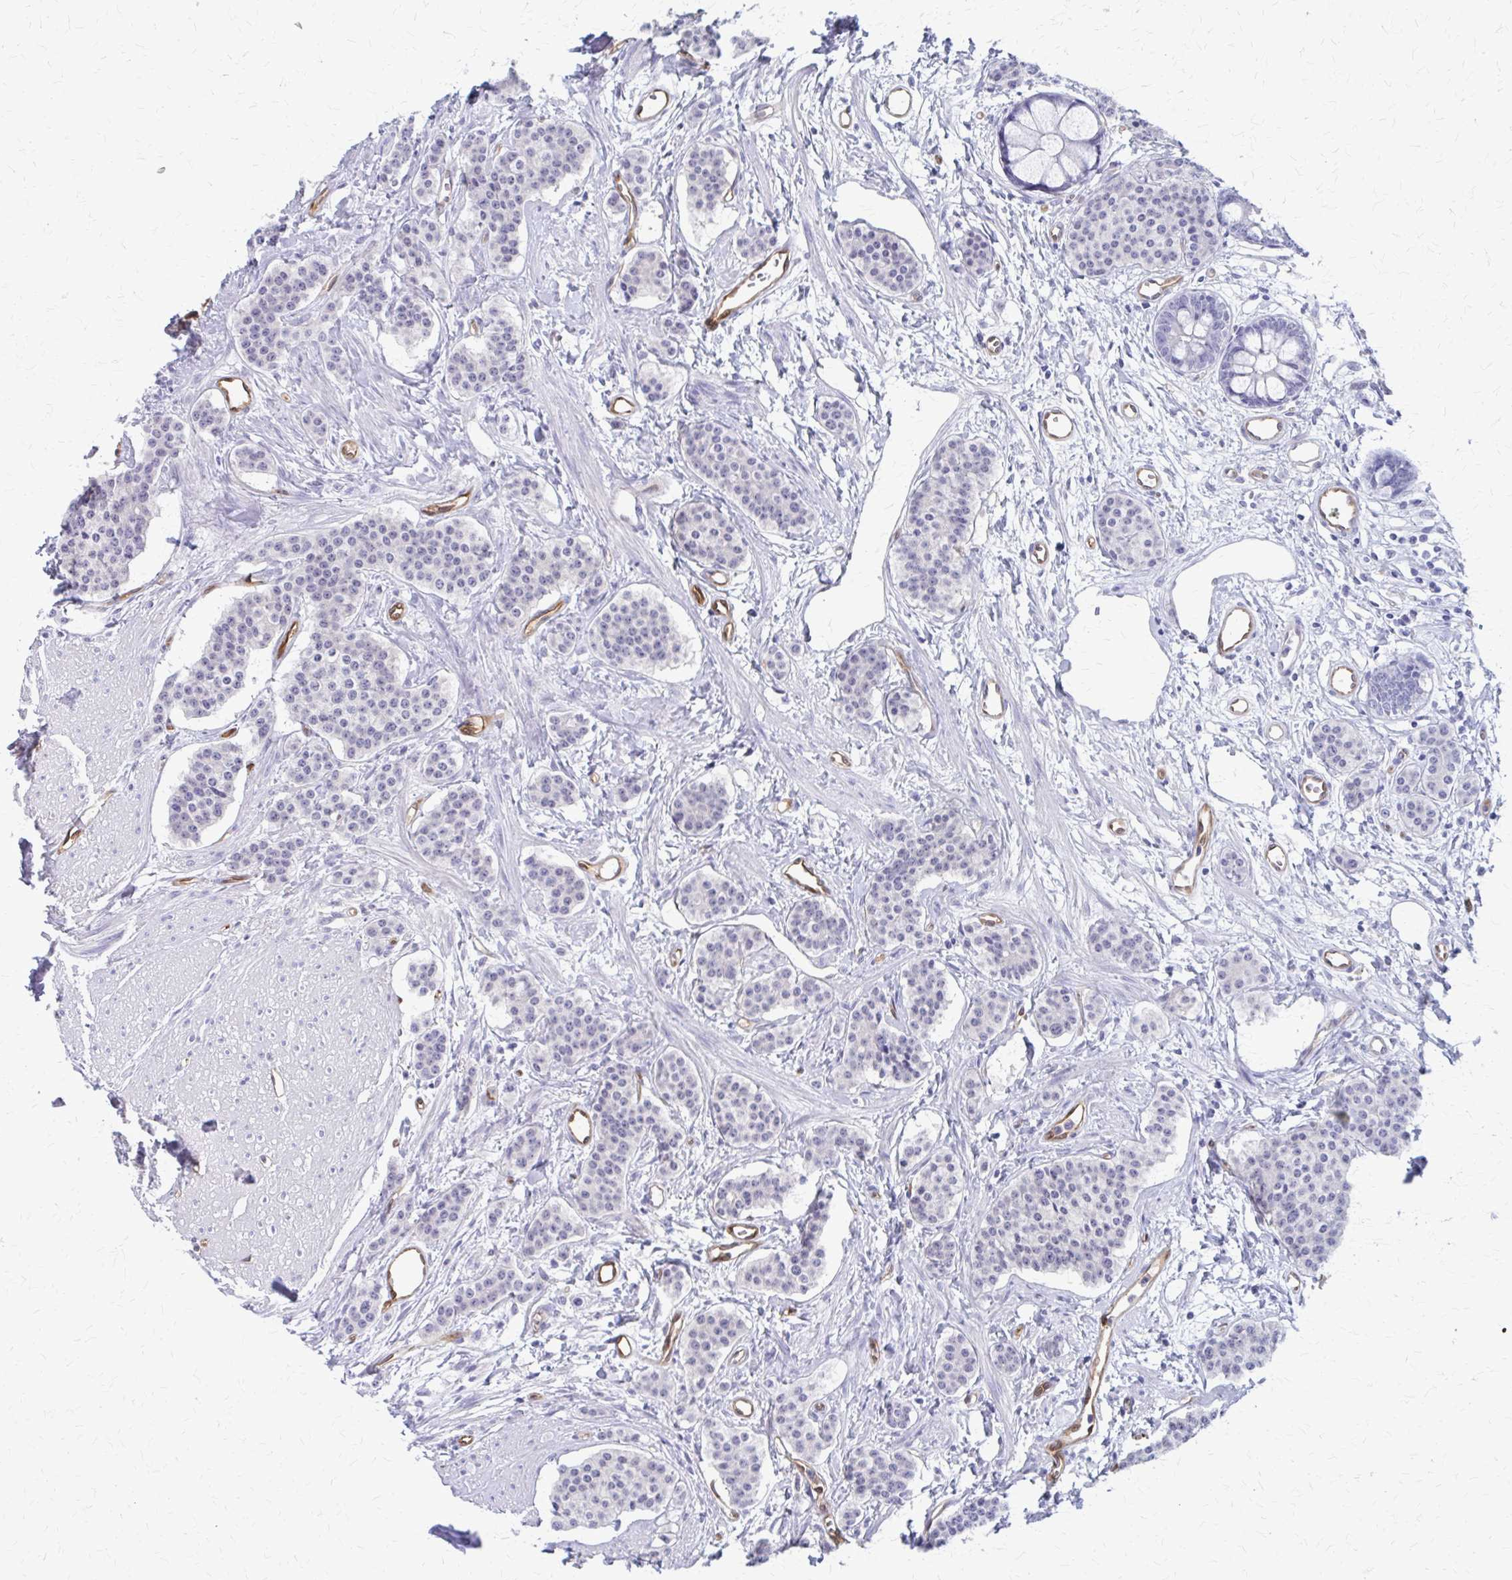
{"staining": {"intensity": "negative", "quantity": "none", "location": "none"}, "tissue": "carcinoid", "cell_type": "Tumor cells", "image_type": "cancer", "snomed": [{"axis": "morphology", "description": "Carcinoid, malignant, NOS"}, {"axis": "topography", "description": "Small intestine"}], "caption": "High magnification brightfield microscopy of malignant carcinoid stained with DAB (brown) and counterstained with hematoxylin (blue): tumor cells show no significant expression.", "gene": "CLIC2", "patient": {"sex": "female", "age": 64}}